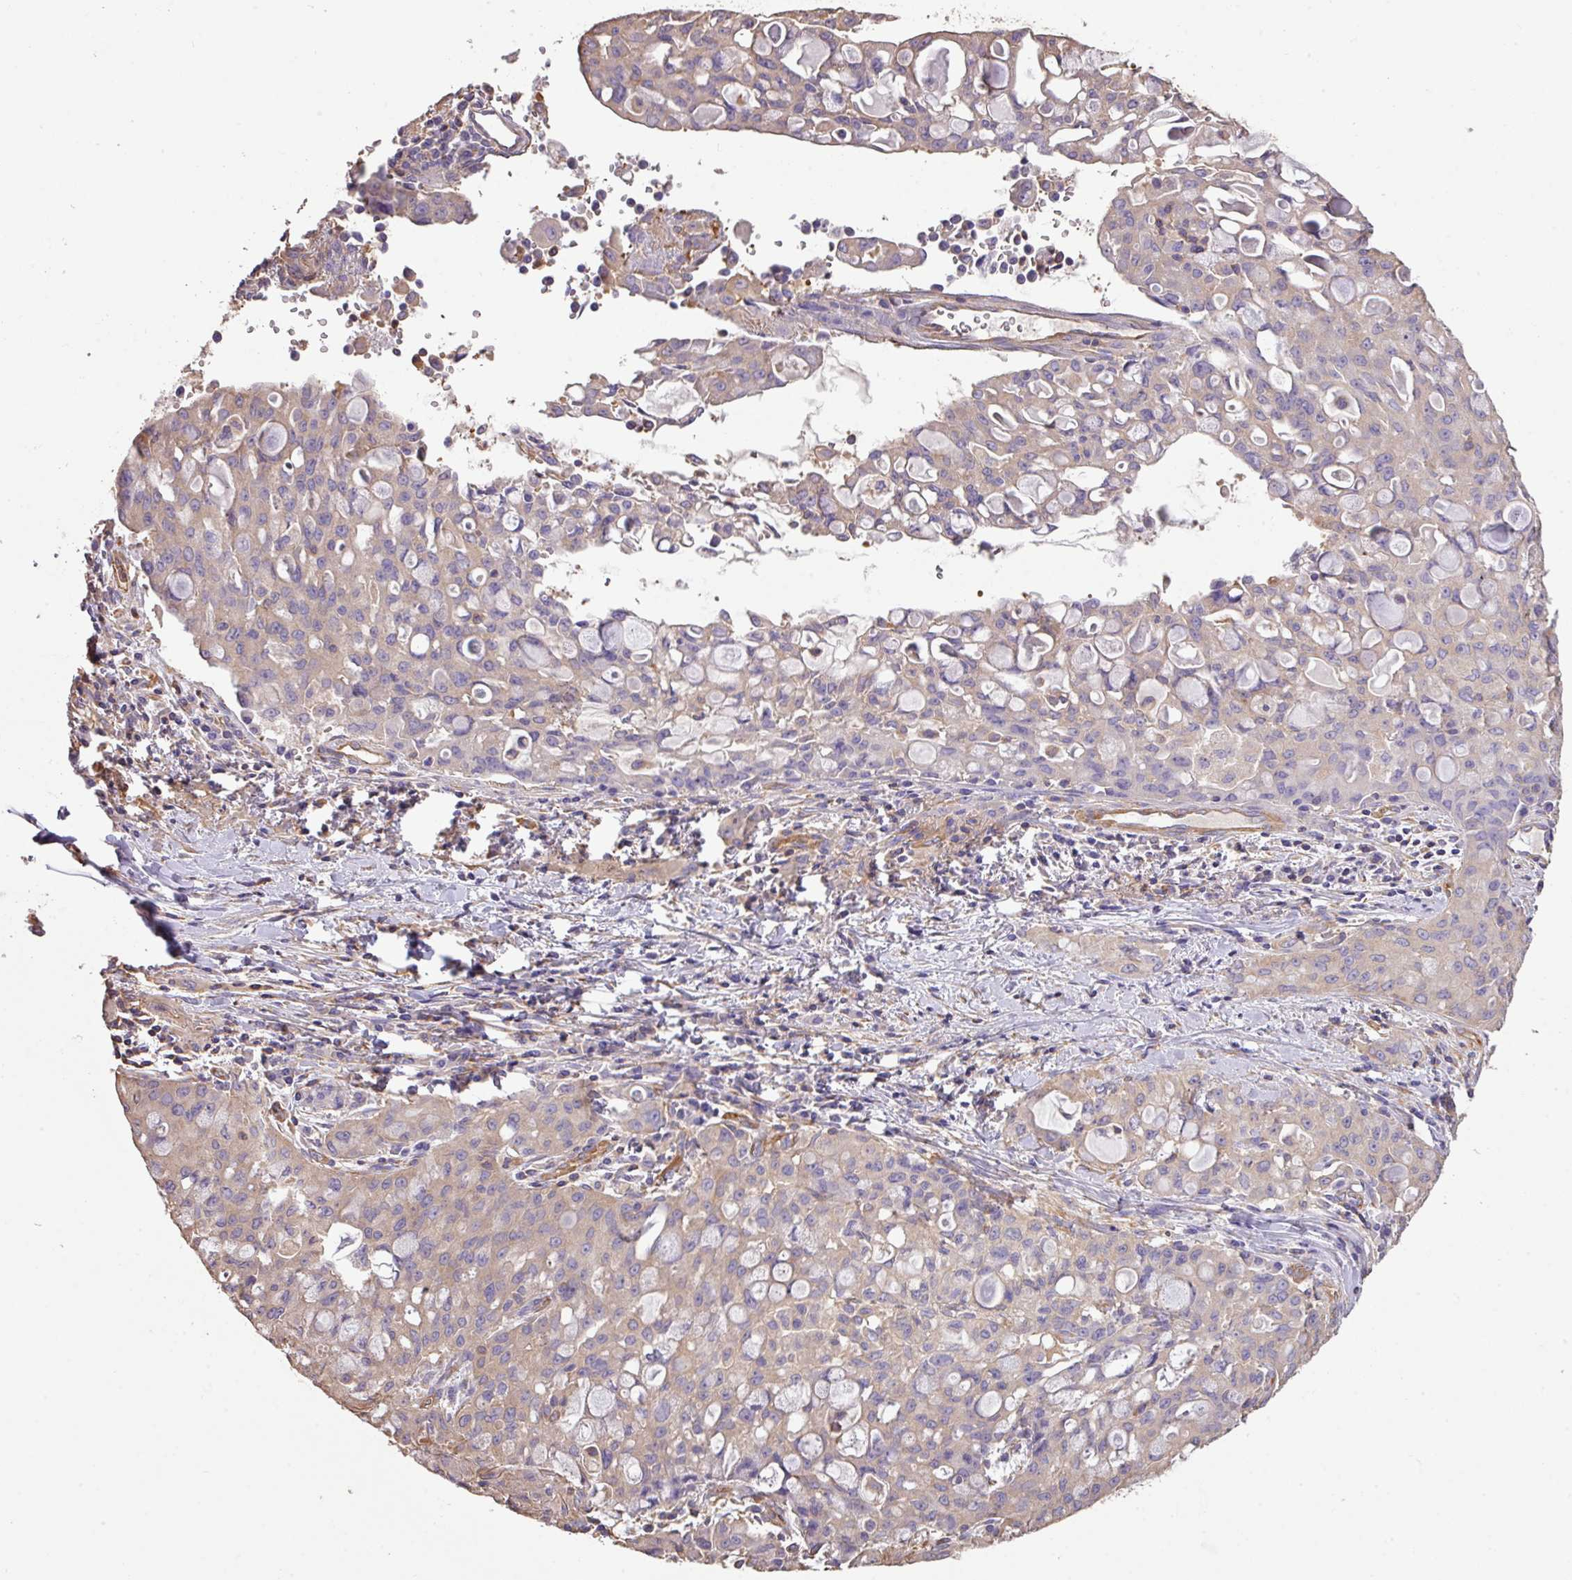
{"staining": {"intensity": "weak", "quantity": "<25%", "location": "cytoplasmic/membranous"}, "tissue": "lung cancer", "cell_type": "Tumor cells", "image_type": "cancer", "snomed": [{"axis": "morphology", "description": "Adenocarcinoma, NOS"}, {"axis": "topography", "description": "Lung"}], "caption": "There is no significant staining in tumor cells of adenocarcinoma (lung).", "gene": "CALML4", "patient": {"sex": "female", "age": 44}}